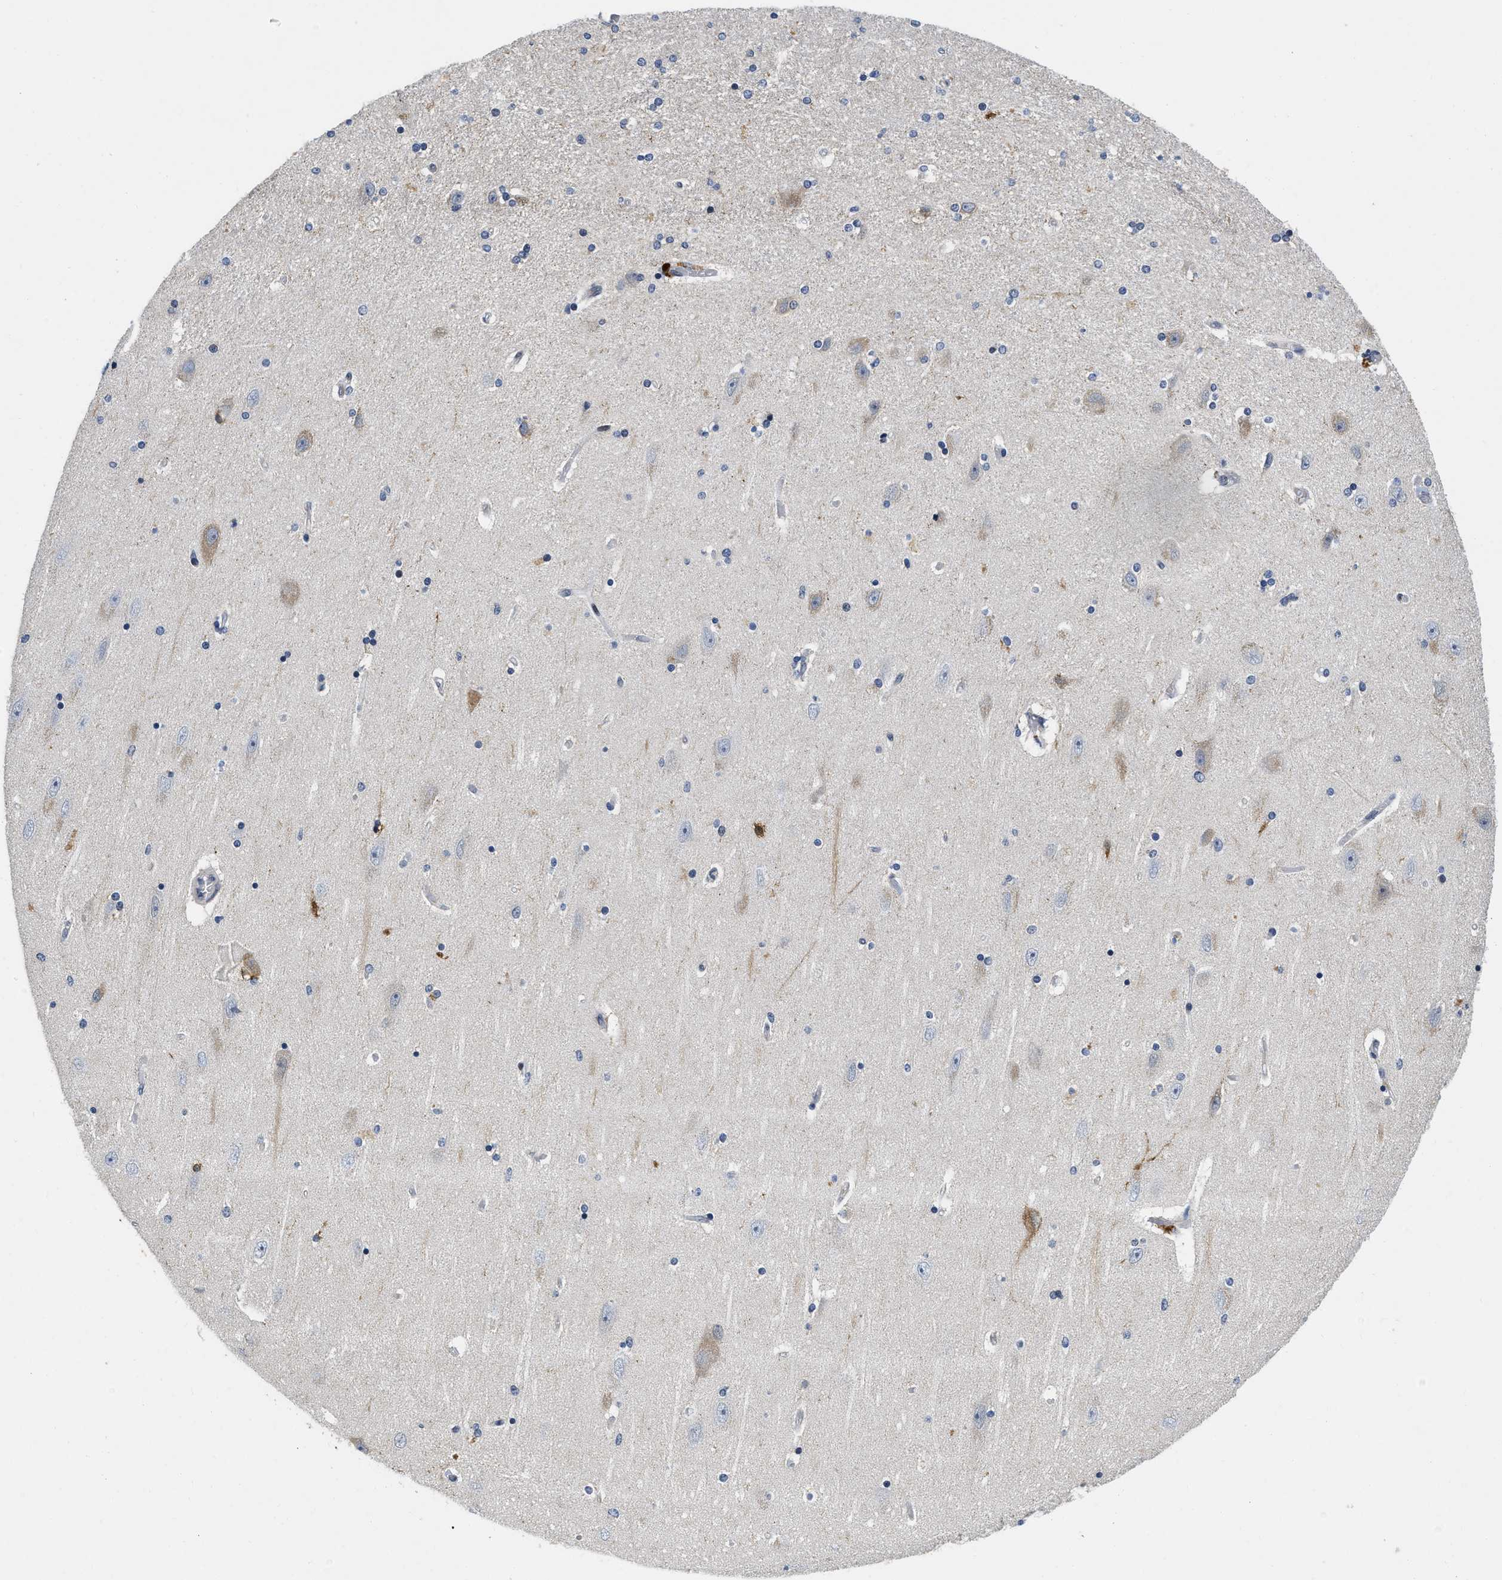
{"staining": {"intensity": "negative", "quantity": "none", "location": "none"}, "tissue": "hippocampus", "cell_type": "Glial cells", "image_type": "normal", "snomed": [{"axis": "morphology", "description": "Normal tissue, NOS"}, {"axis": "topography", "description": "Hippocampus"}], "caption": "DAB (3,3'-diaminobenzidine) immunohistochemical staining of benign hippocampus demonstrates no significant expression in glial cells. (IHC, brightfield microscopy, high magnification).", "gene": "VIP", "patient": {"sex": "female", "age": 54}}